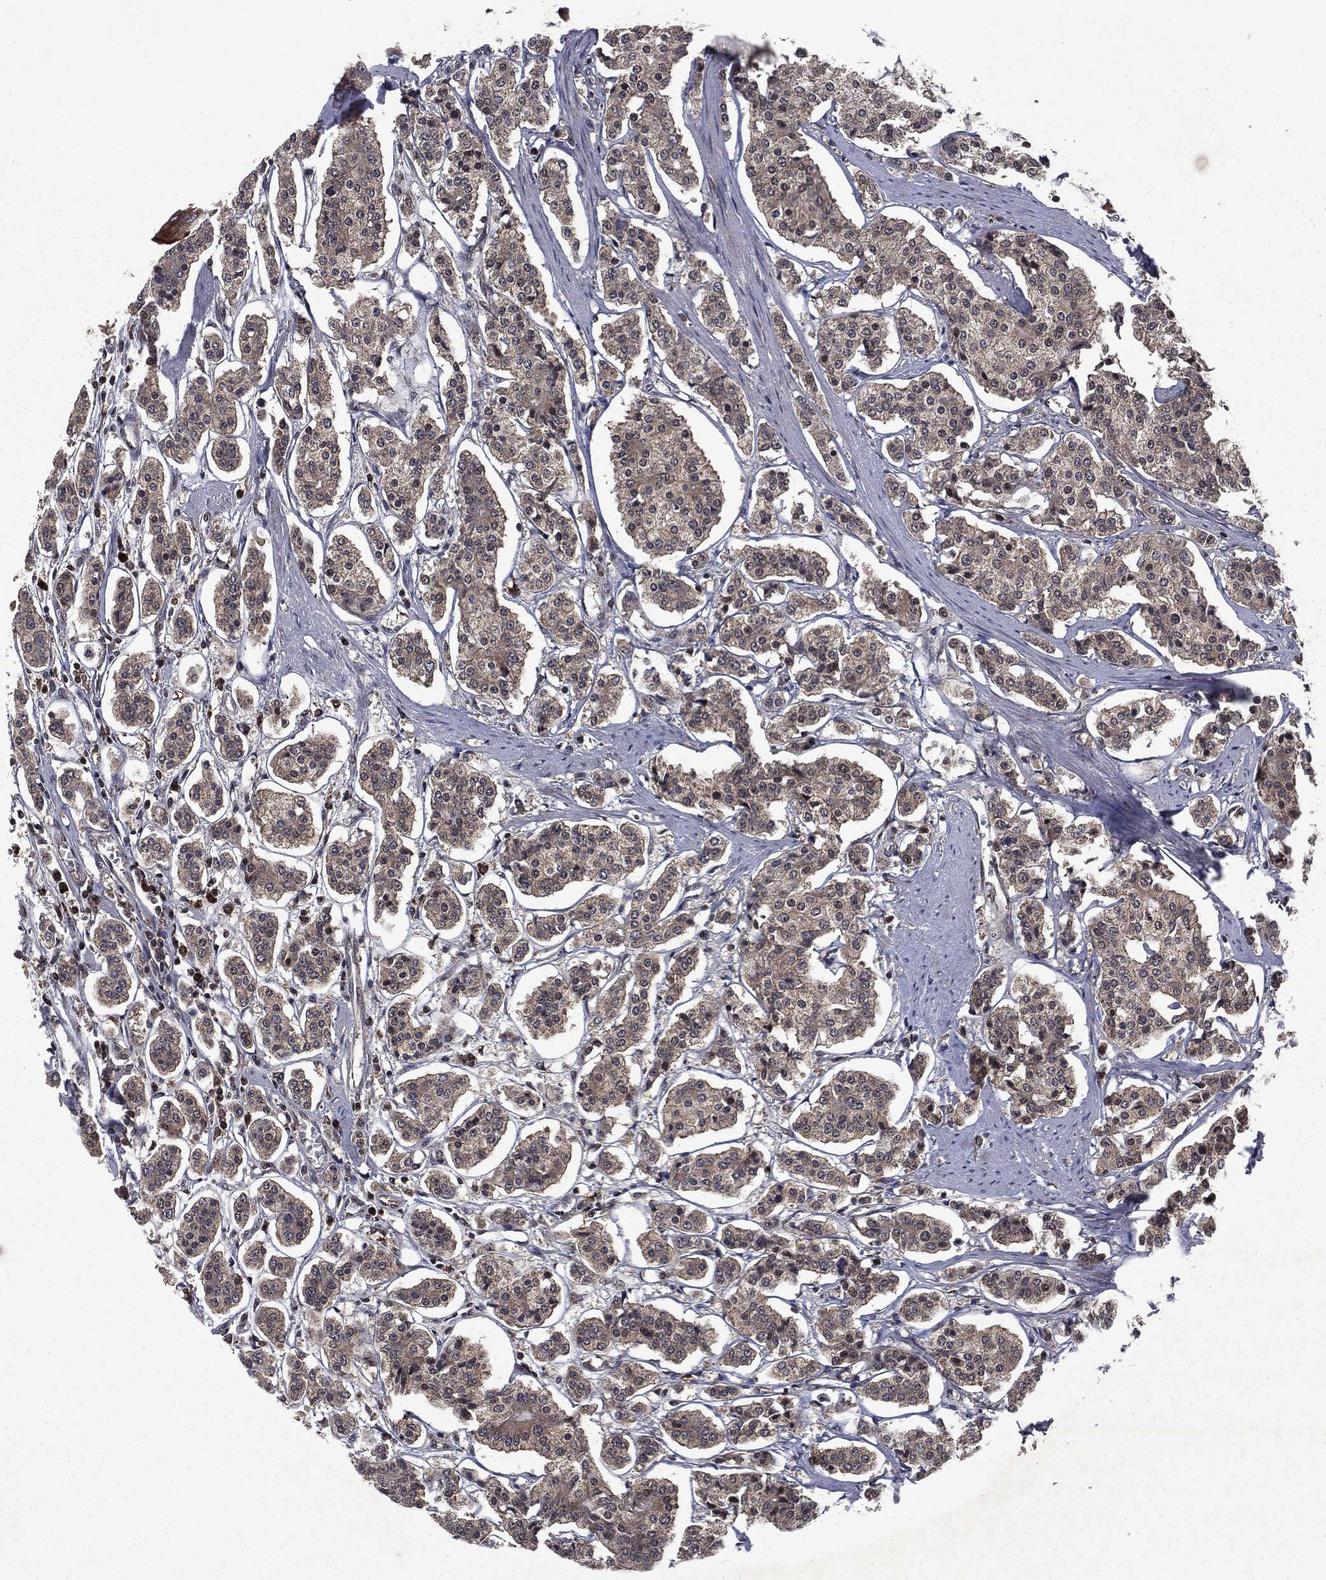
{"staining": {"intensity": "weak", "quantity": "<25%", "location": "cytoplasmic/membranous"}, "tissue": "carcinoid", "cell_type": "Tumor cells", "image_type": "cancer", "snomed": [{"axis": "morphology", "description": "Carcinoid, malignant, NOS"}, {"axis": "topography", "description": "Small intestine"}], "caption": "There is no significant expression in tumor cells of malignant carcinoid.", "gene": "STAU2", "patient": {"sex": "female", "age": 65}}